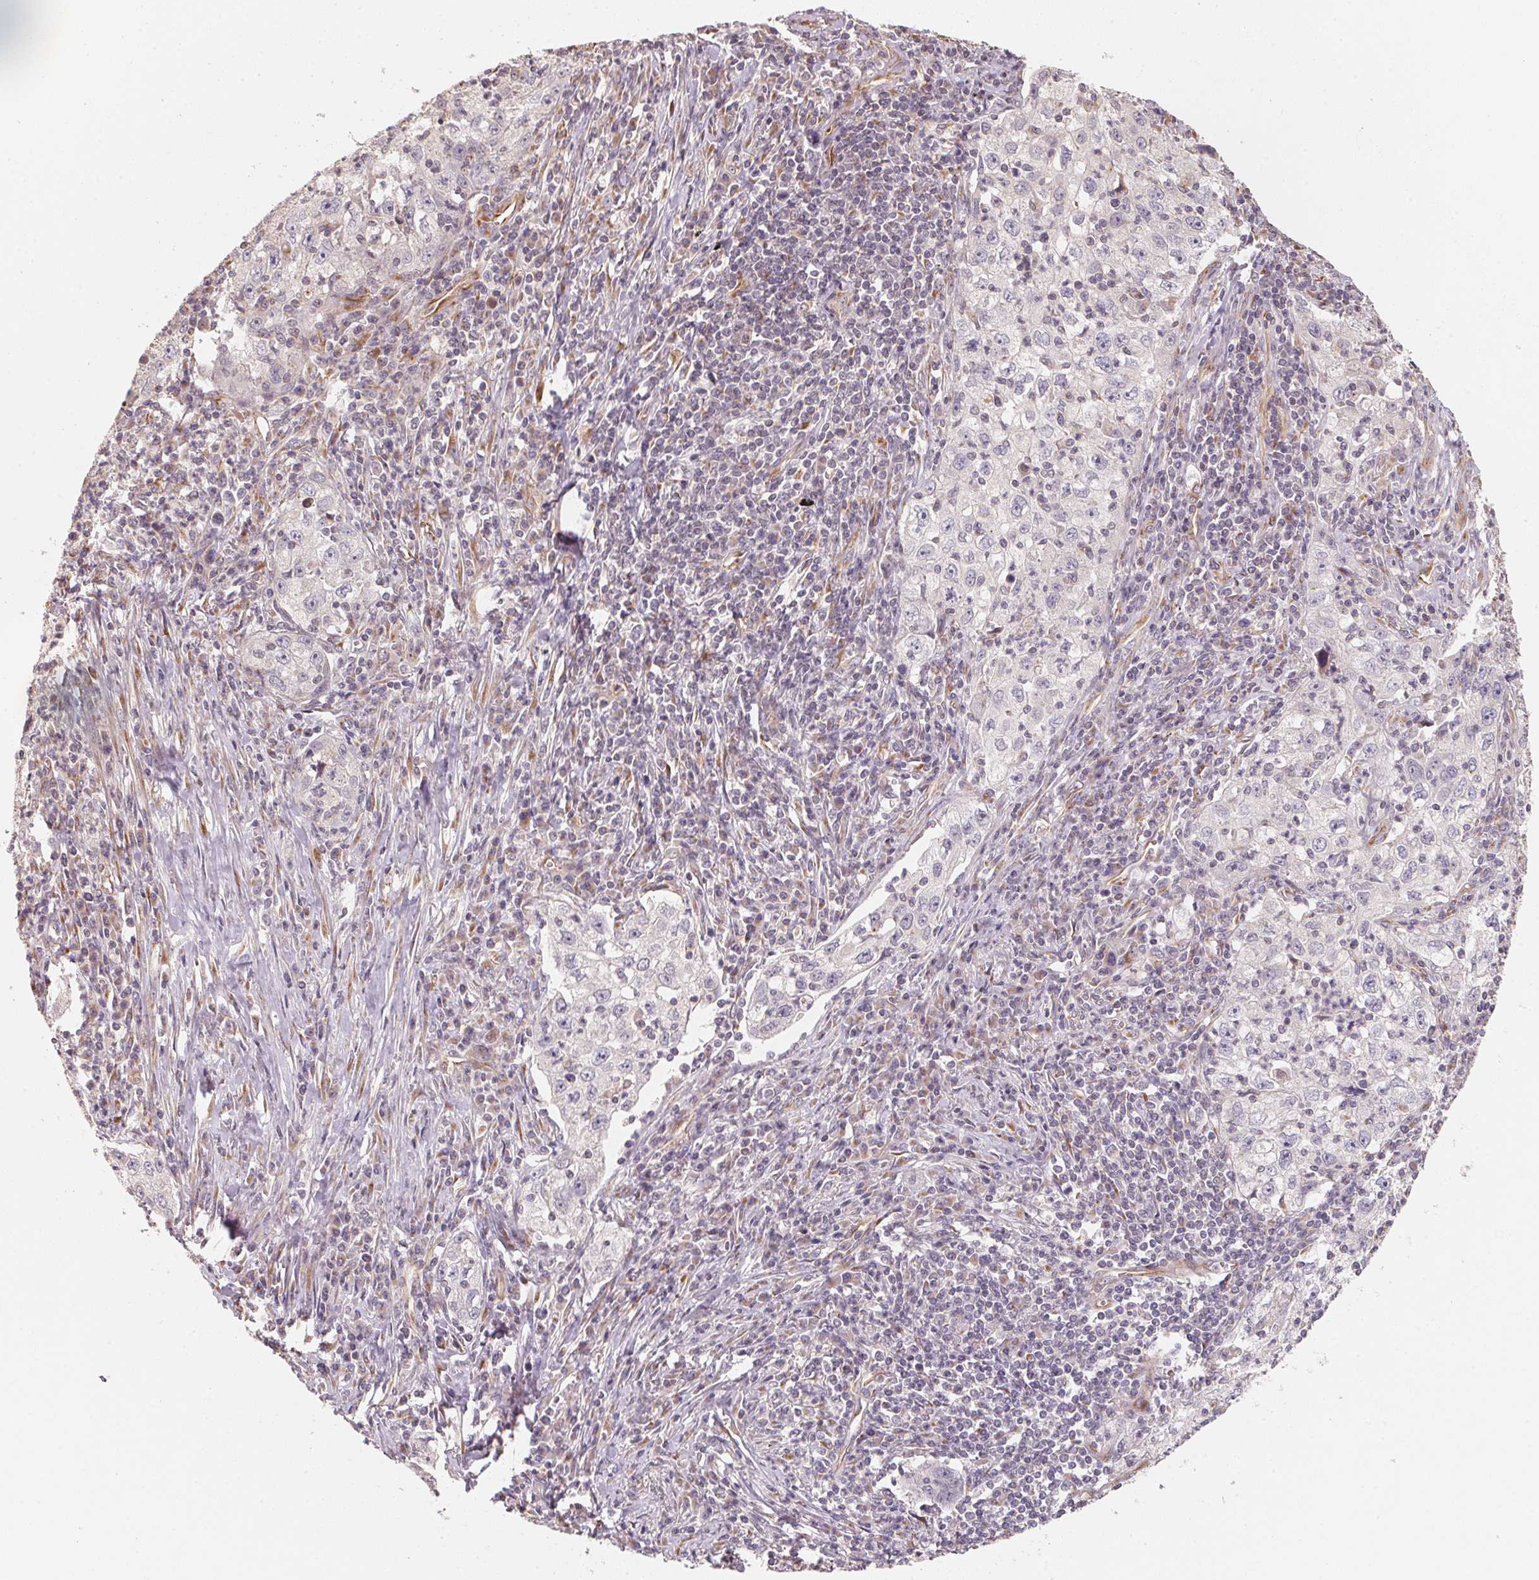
{"staining": {"intensity": "negative", "quantity": "none", "location": "none"}, "tissue": "lung cancer", "cell_type": "Tumor cells", "image_type": "cancer", "snomed": [{"axis": "morphology", "description": "Squamous cell carcinoma, NOS"}, {"axis": "topography", "description": "Lung"}], "caption": "Lung squamous cell carcinoma was stained to show a protein in brown. There is no significant positivity in tumor cells.", "gene": "TSPAN12", "patient": {"sex": "male", "age": 71}}